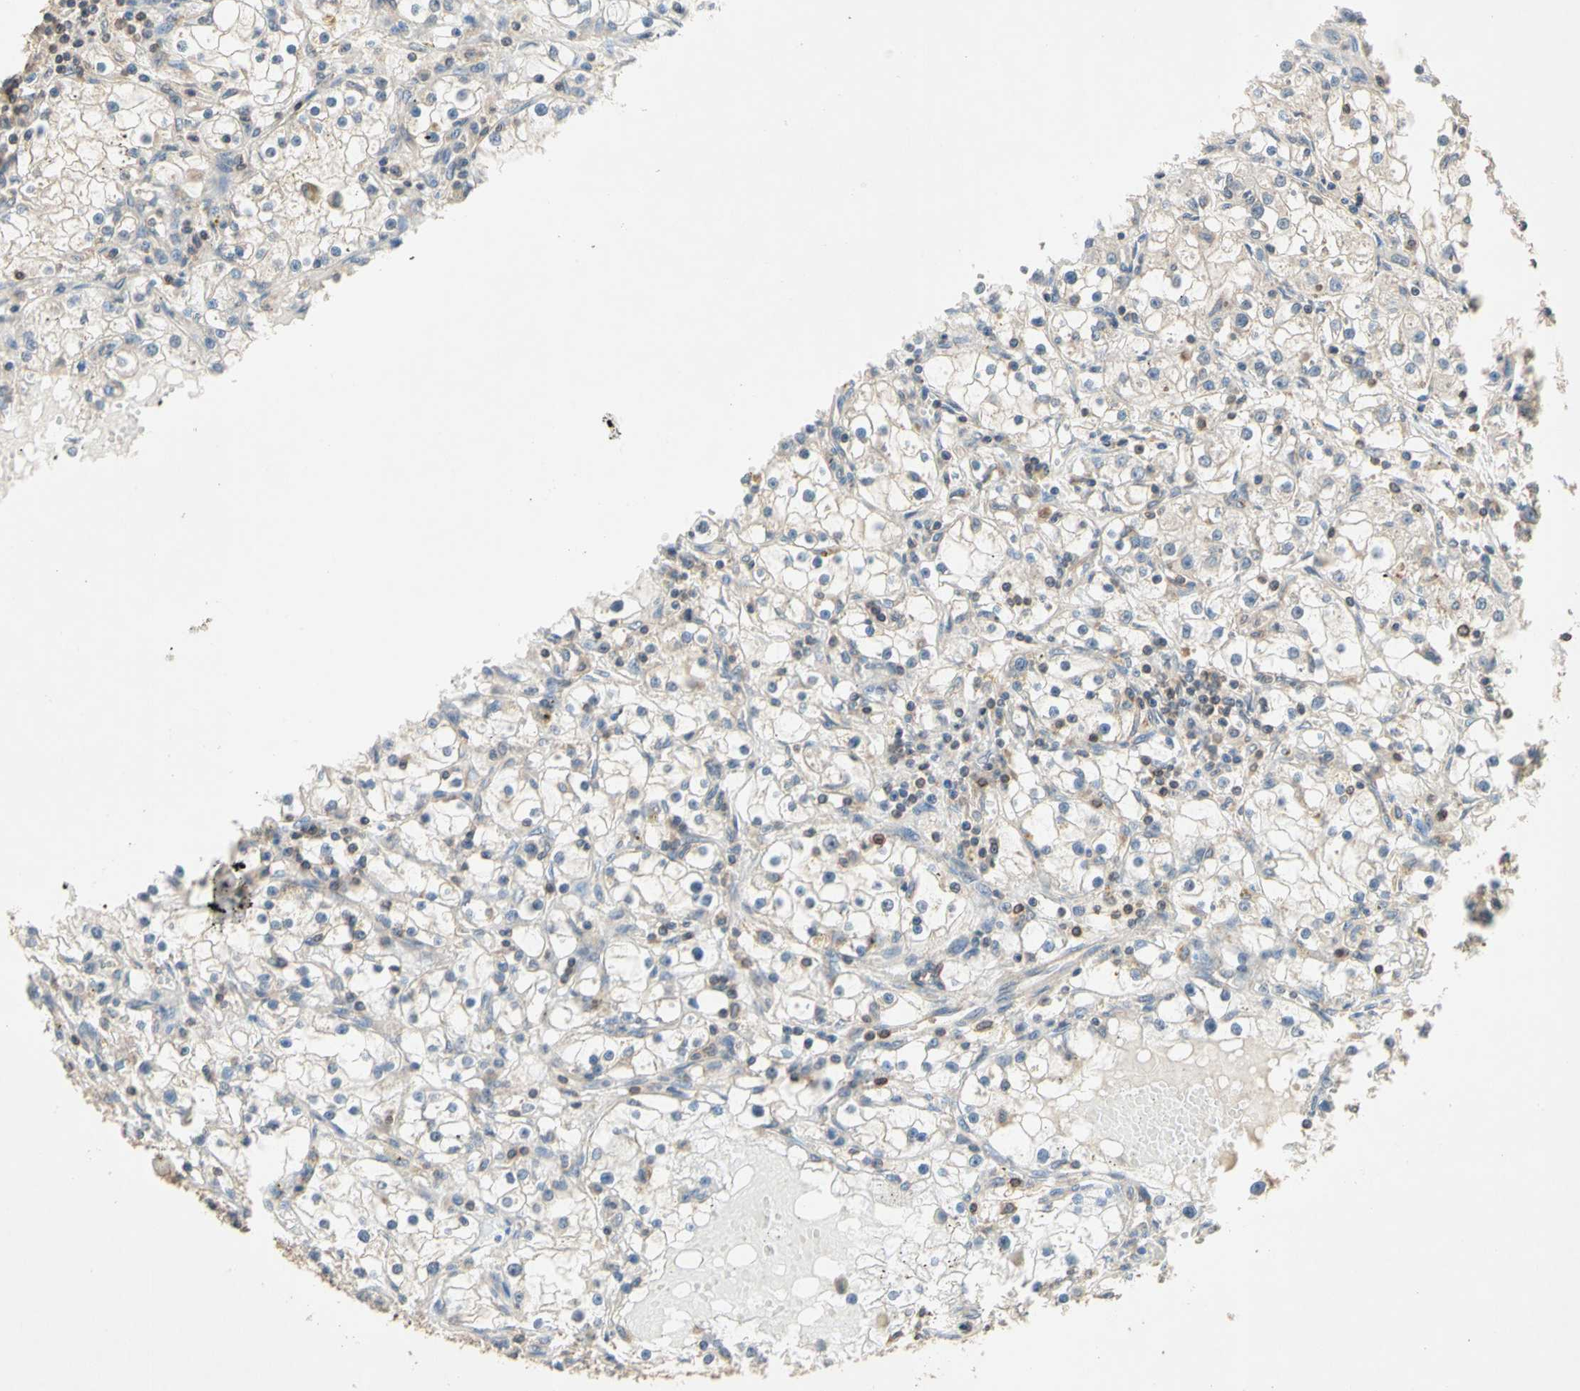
{"staining": {"intensity": "negative", "quantity": "none", "location": "none"}, "tissue": "renal cancer", "cell_type": "Tumor cells", "image_type": "cancer", "snomed": [{"axis": "morphology", "description": "Adenocarcinoma, NOS"}, {"axis": "topography", "description": "Kidney"}], "caption": "A high-resolution image shows immunohistochemistry staining of adenocarcinoma (renal), which exhibits no significant positivity in tumor cells.", "gene": "MAP3K10", "patient": {"sex": "male", "age": 56}}